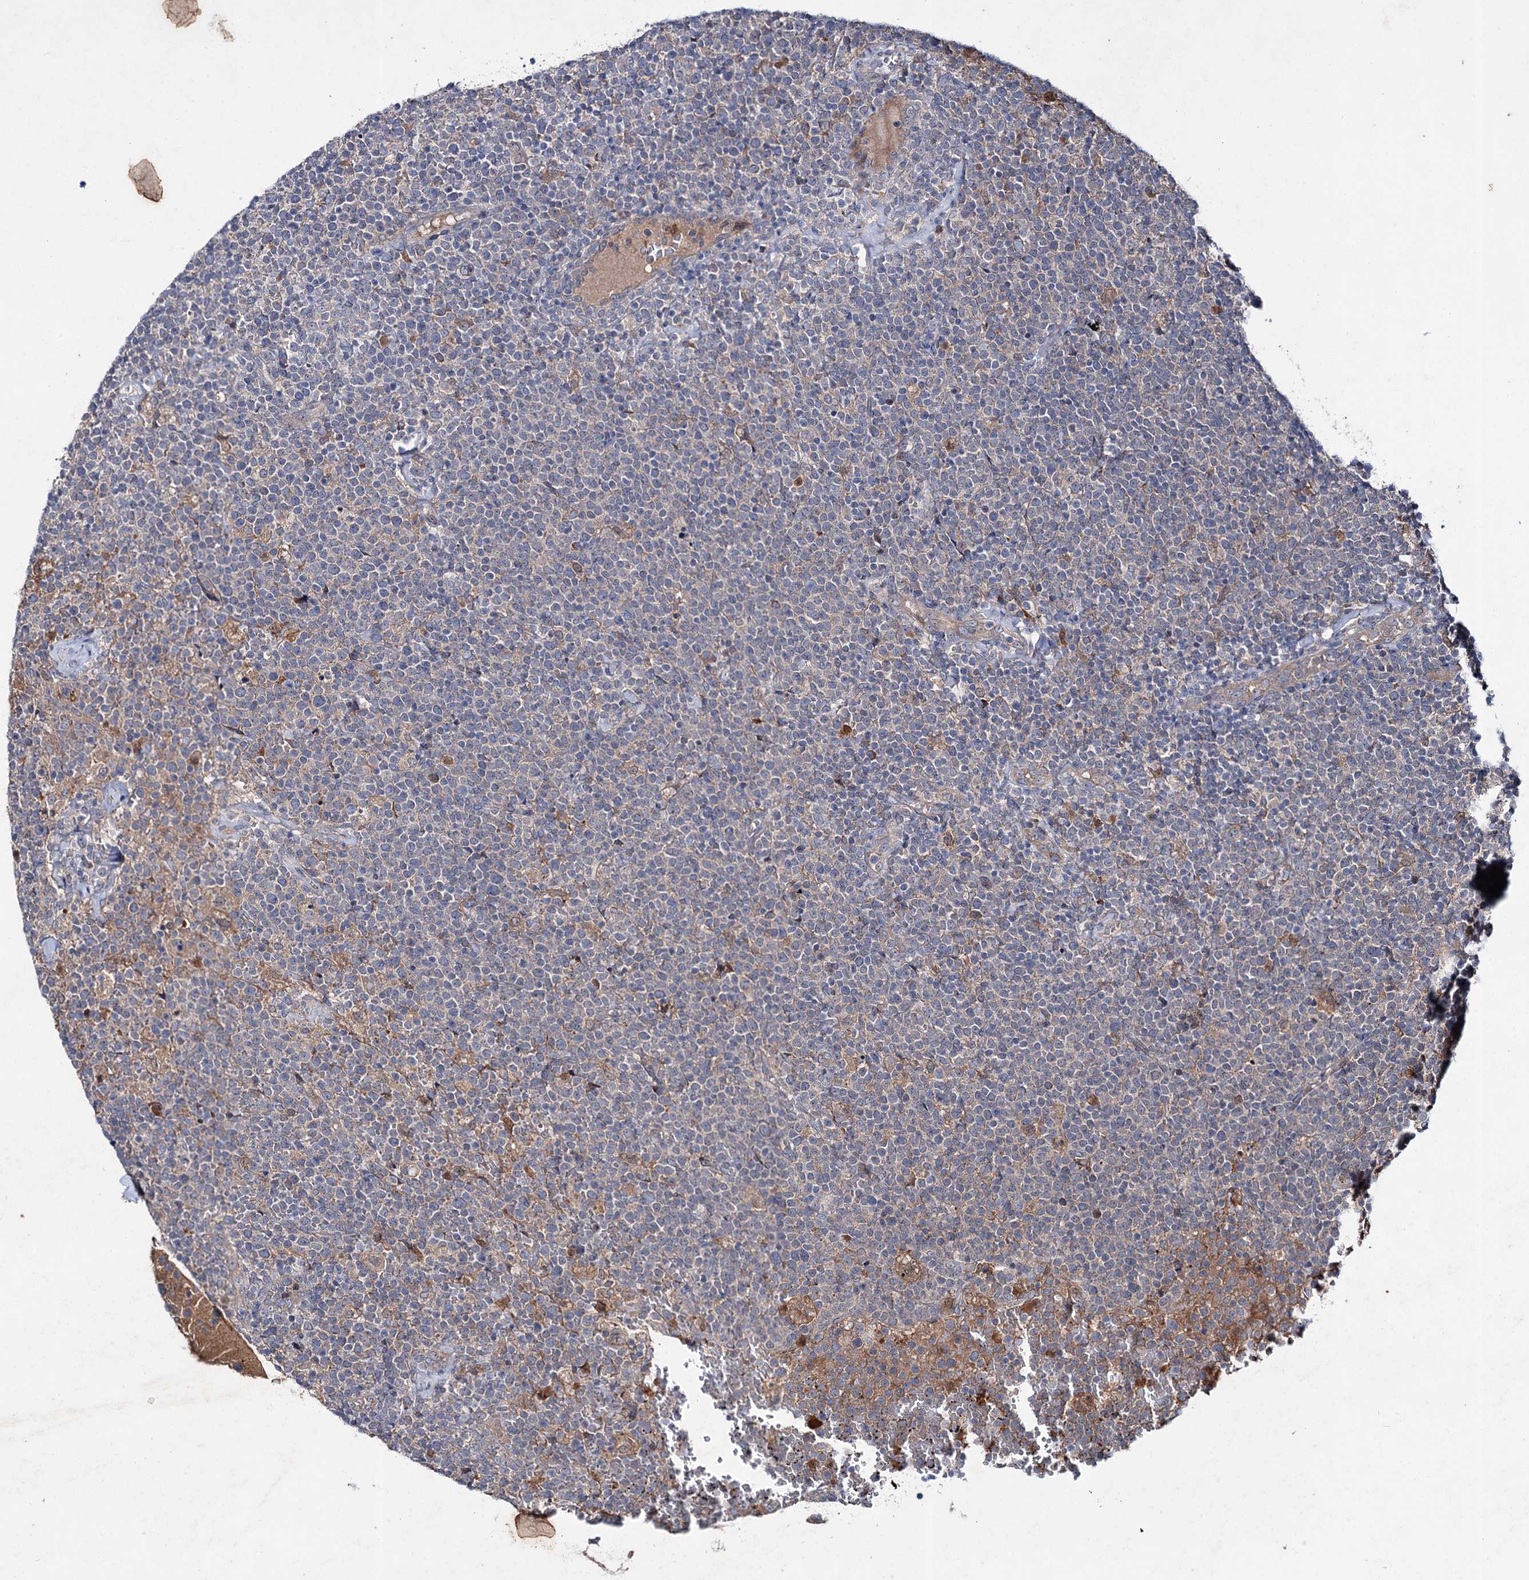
{"staining": {"intensity": "negative", "quantity": "none", "location": "none"}, "tissue": "lymphoma", "cell_type": "Tumor cells", "image_type": "cancer", "snomed": [{"axis": "morphology", "description": "Malignant lymphoma, non-Hodgkin's type, High grade"}, {"axis": "topography", "description": "Lymph node"}], "caption": "Tumor cells show no significant protein positivity in lymphoma.", "gene": "PTPN3", "patient": {"sex": "male", "age": 61}}